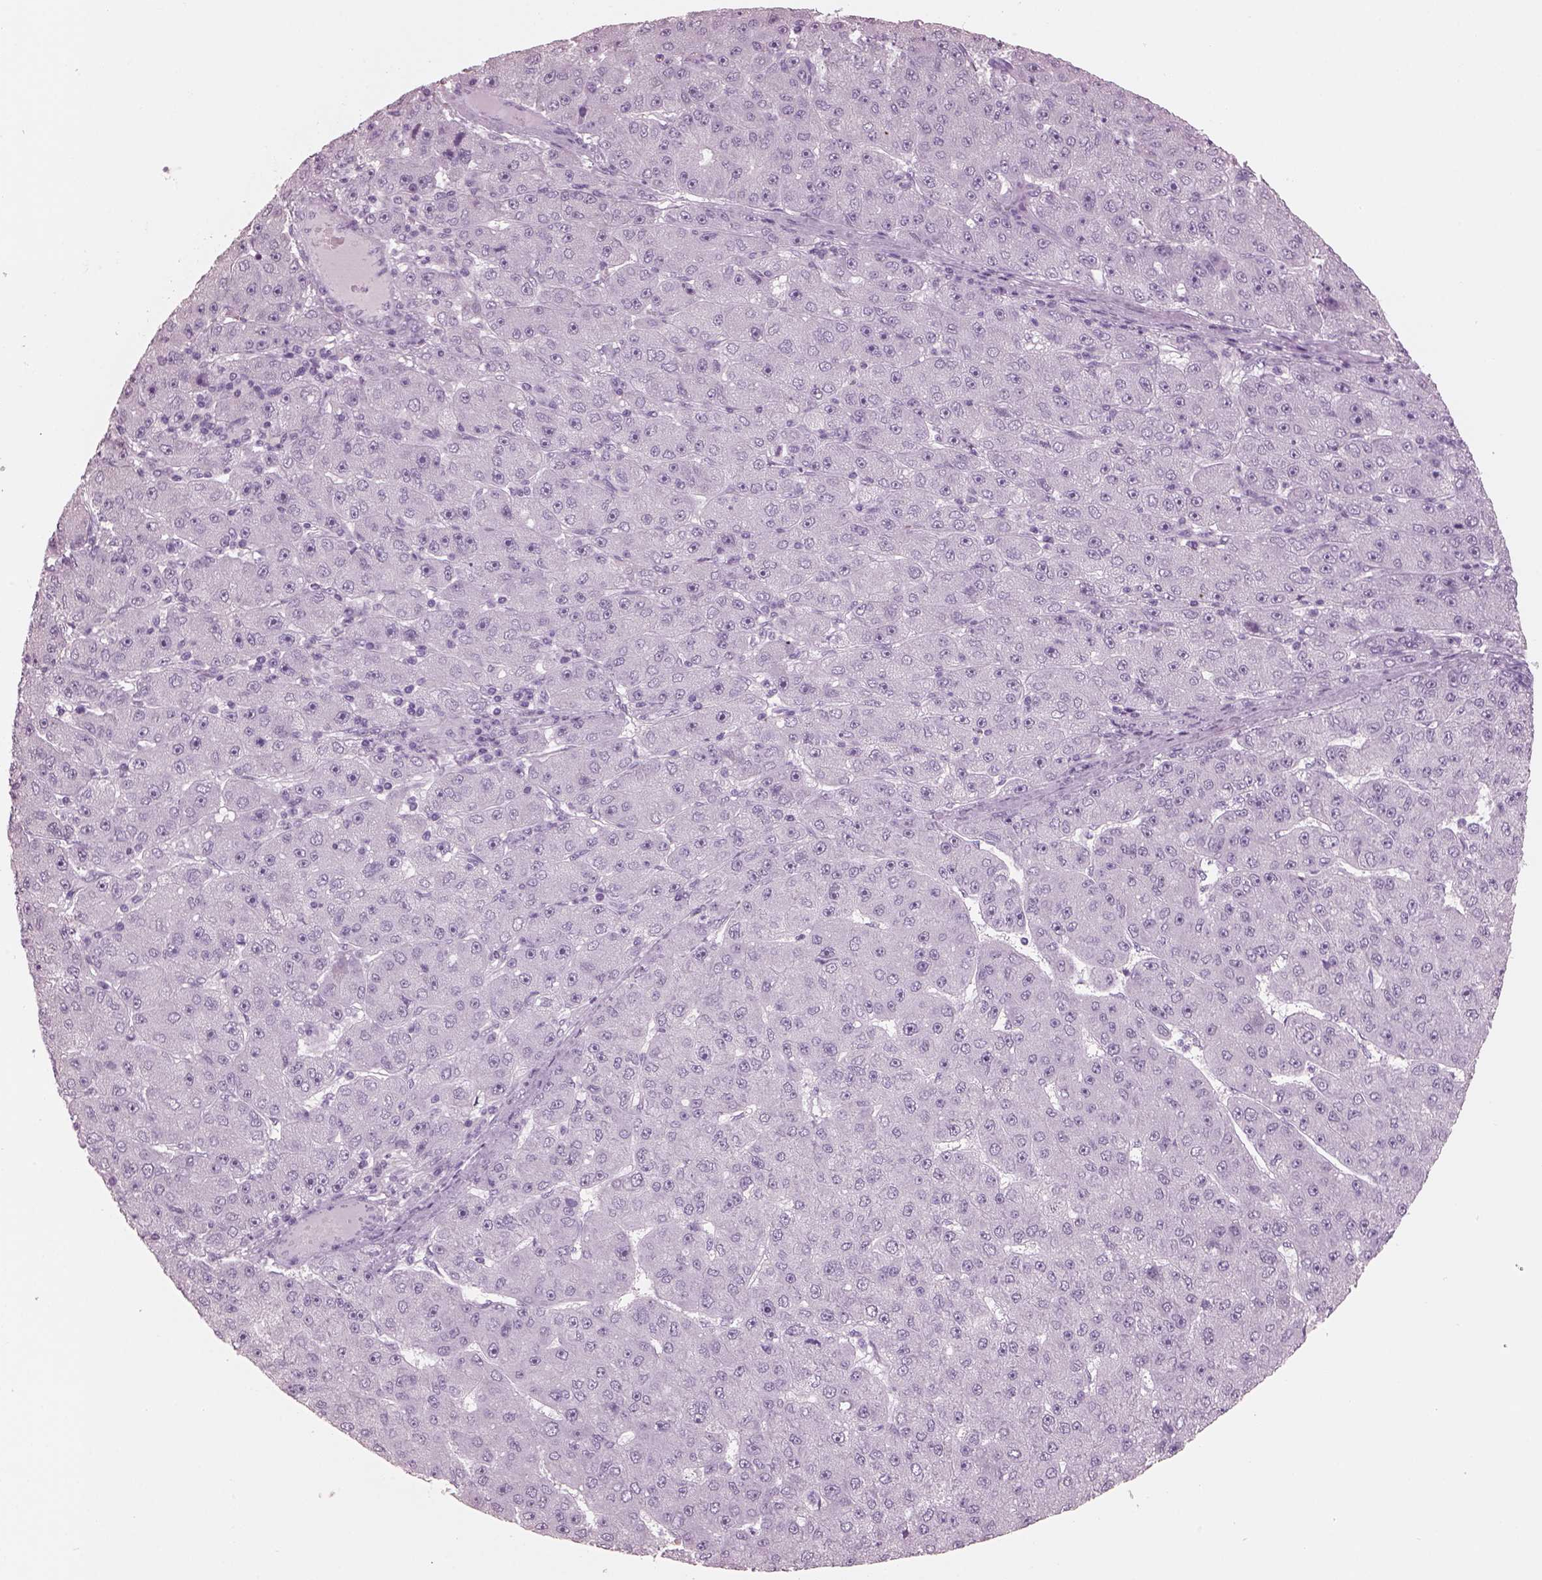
{"staining": {"intensity": "negative", "quantity": "none", "location": "none"}, "tissue": "liver cancer", "cell_type": "Tumor cells", "image_type": "cancer", "snomed": [{"axis": "morphology", "description": "Carcinoma, Hepatocellular, NOS"}, {"axis": "topography", "description": "Liver"}], "caption": "Human hepatocellular carcinoma (liver) stained for a protein using IHC reveals no expression in tumor cells.", "gene": "PACRG", "patient": {"sex": "male", "age": 67}}